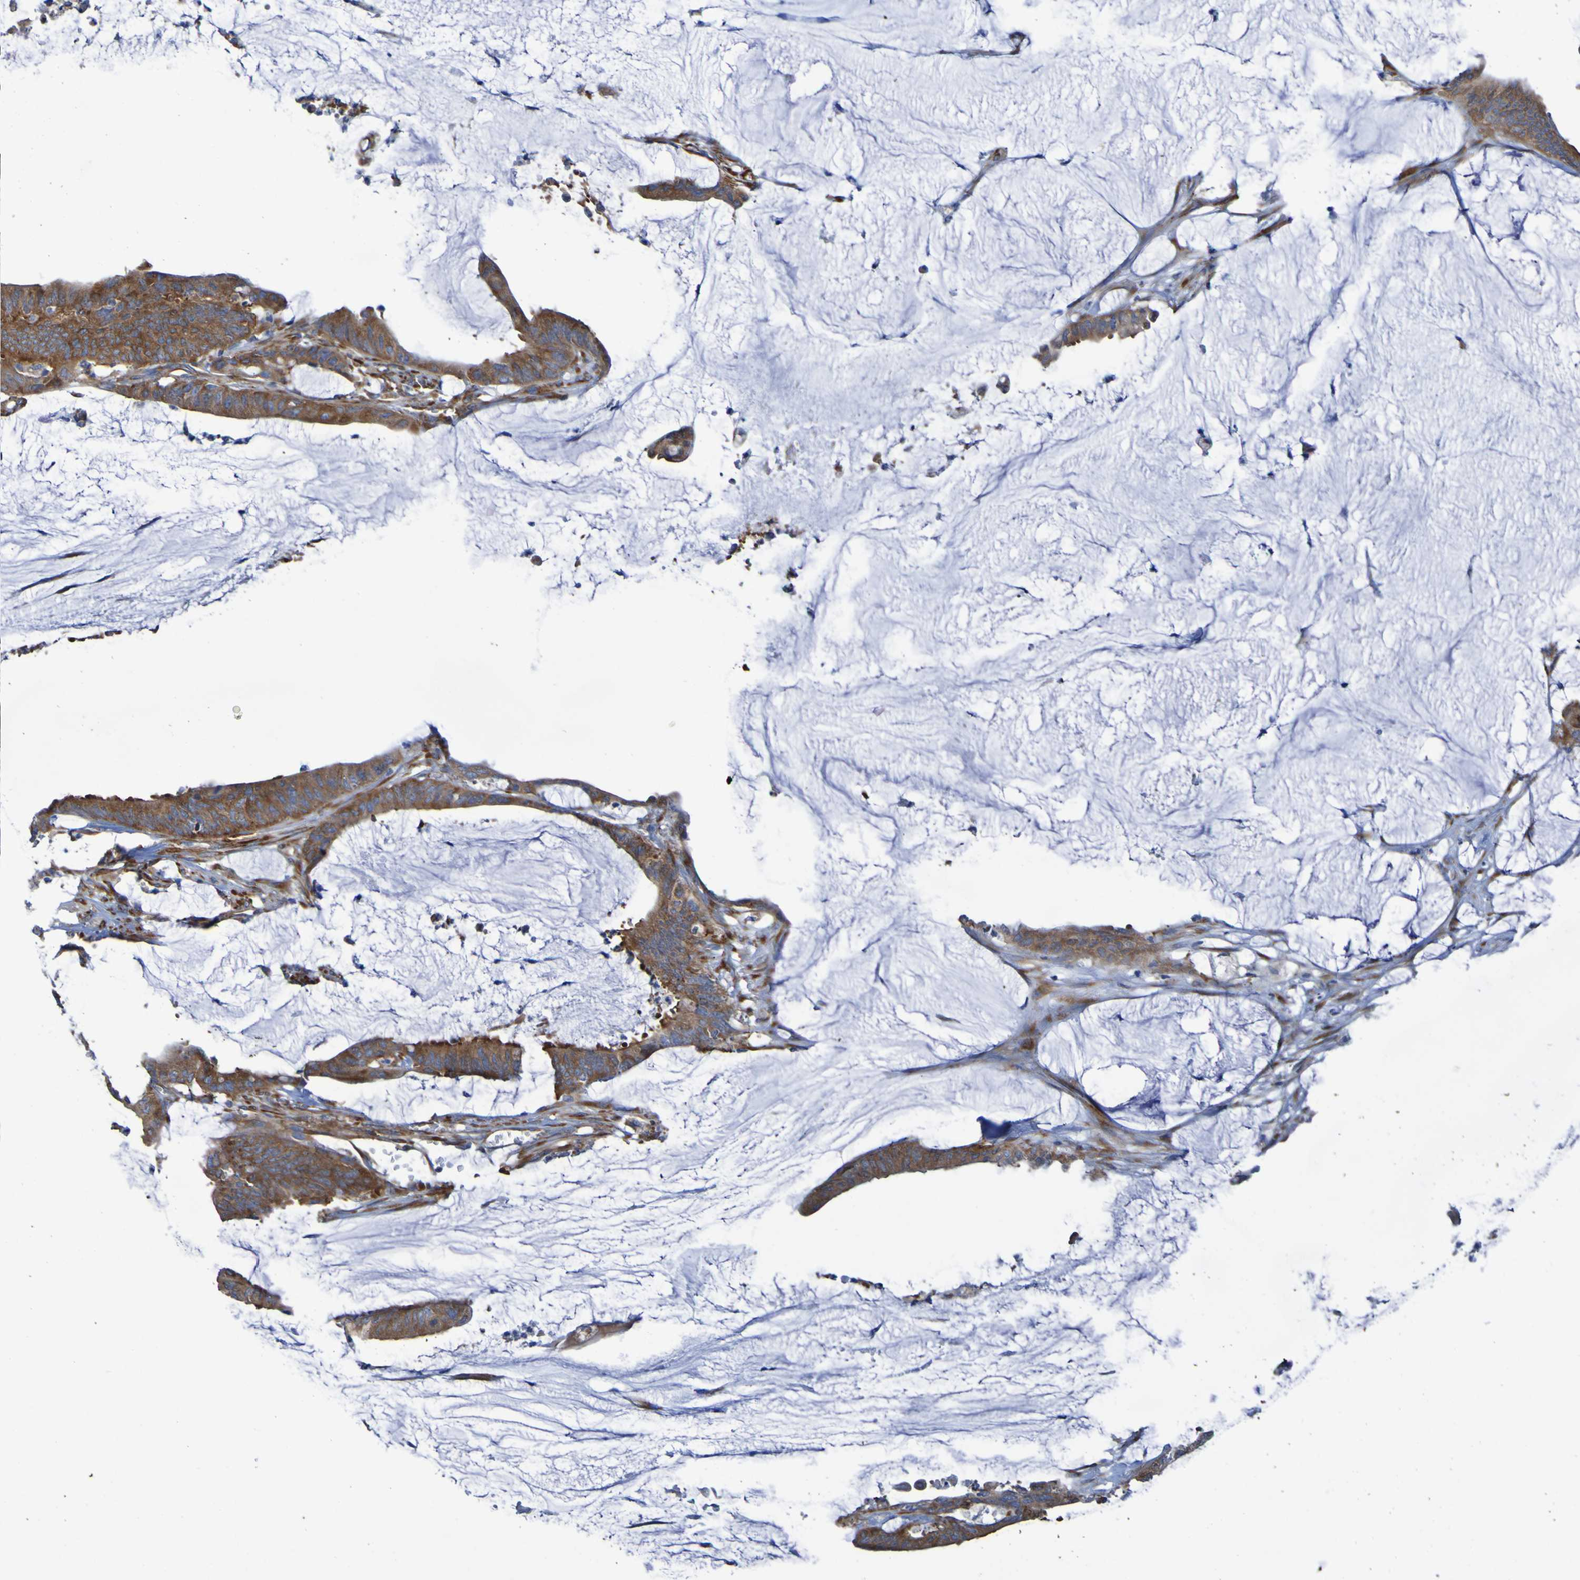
{"staining": {"intensity": "strong", "quantity": ">75%", "location": "cytoplasmic/membranous"}, "tissue": "colorectal cancer", "cell_type": "Tumor cells", "image_type": "cancer", "snomed": [{"axis": "morphology", "description": "Adenocarcinoma, NOS"}, {"axis": "topography", "description": "Rectum"}], "caption": "A brown stain shows strong cytoplasmic/membranous expression of a protein in human colorectal cancer tumor cells.", "gene": "FKBP3", "patient": {"sex": "female", "age": 66}}